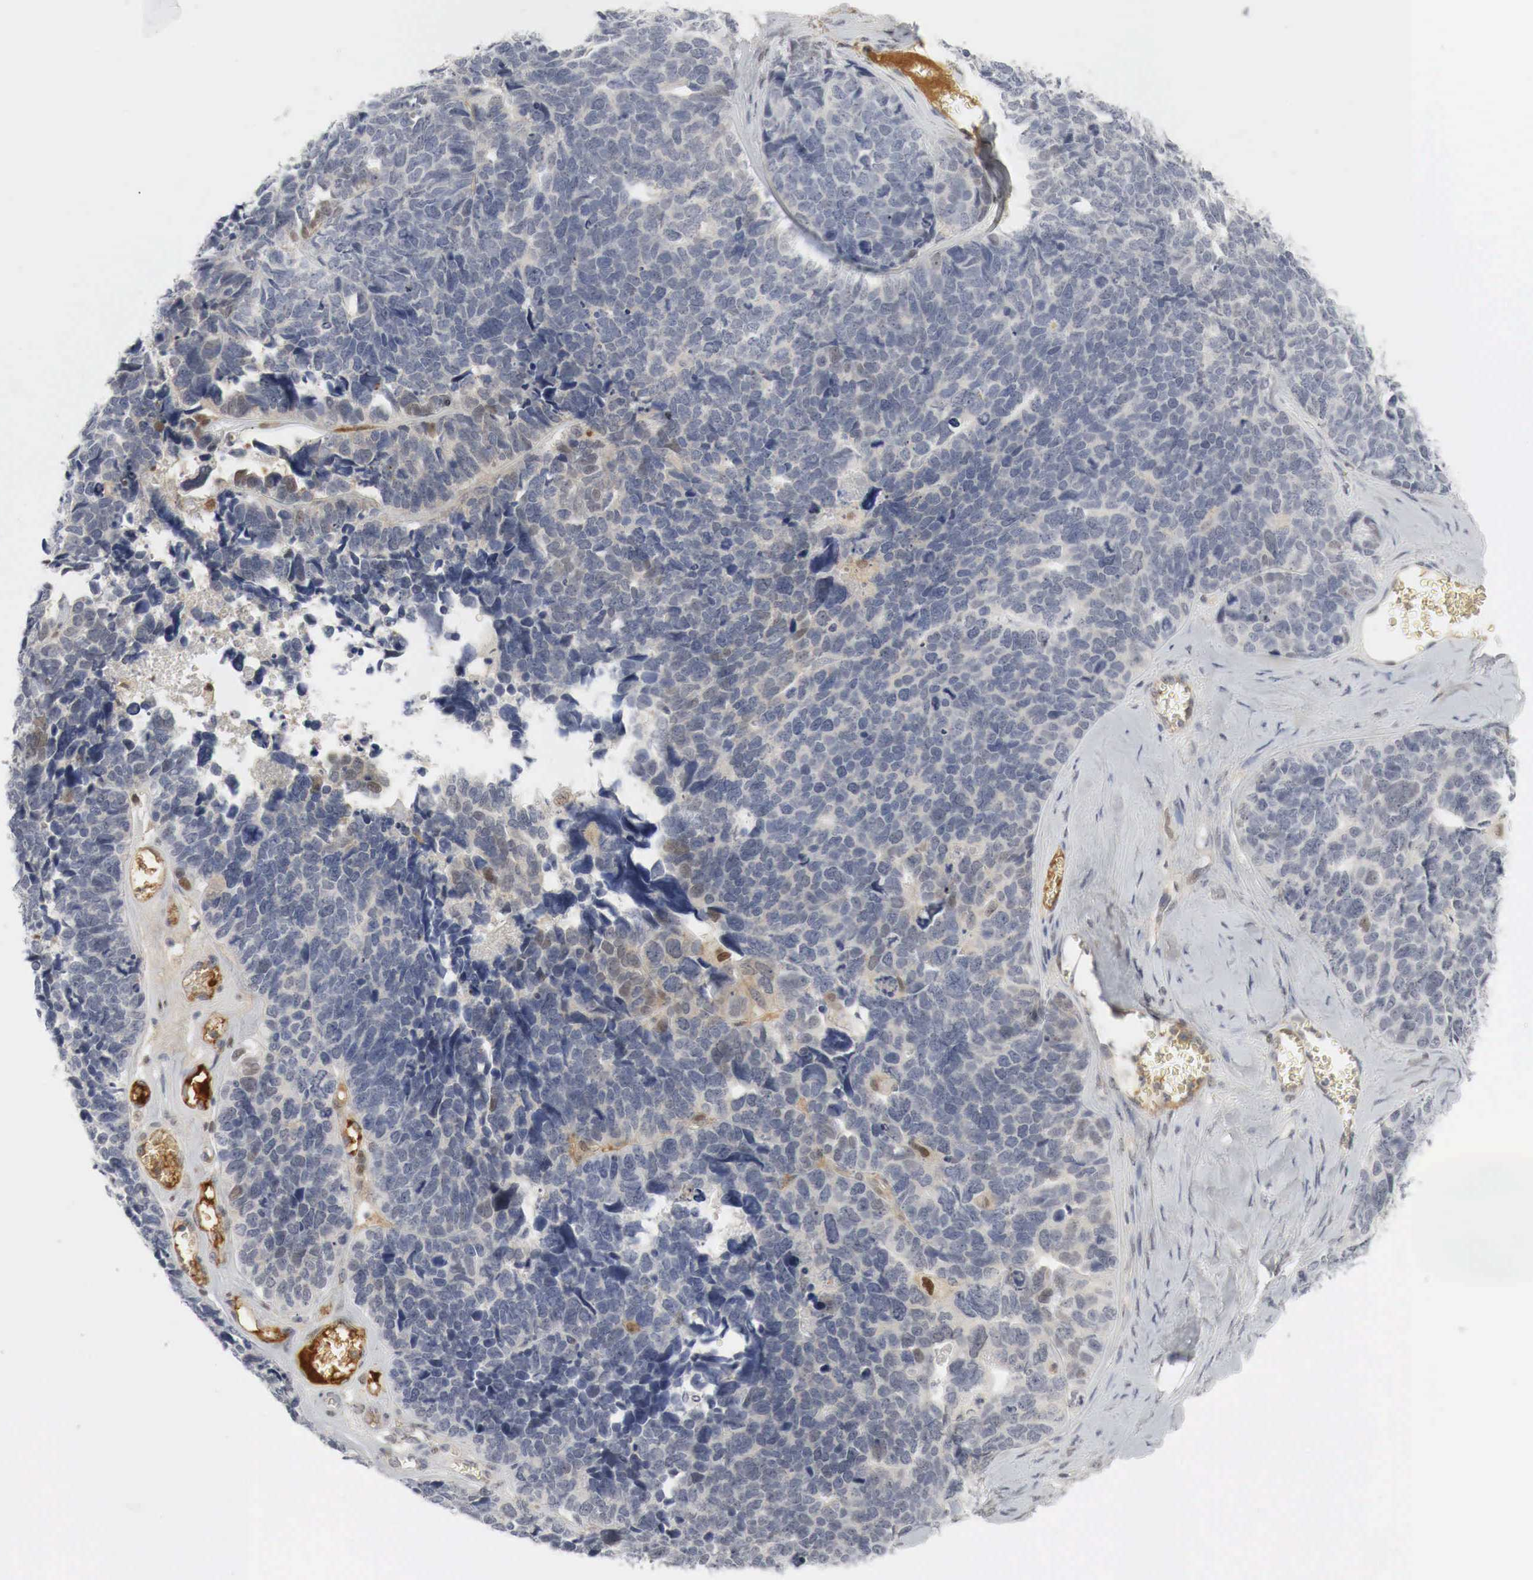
{"staining": {"intensity": "weak", "quantity": "<25%", "location": "cytoplasmic/membranous,nuclear"}, "tissue": "ovarian cancer", "cell_type": "Tumor cells", "image_type": "cancer", "snomed": [{"axis": "morphology", "description": "Cystadenocarcinoma, serous, NOS"}, {"axis": "topography", "description": "Ovary"}], "caption": "There is no significant positivity in tumor cells of ovarian serous cystadenocarcinoma.", "gene": "MYC", "patient": {"sex": "female", "age": 77}}